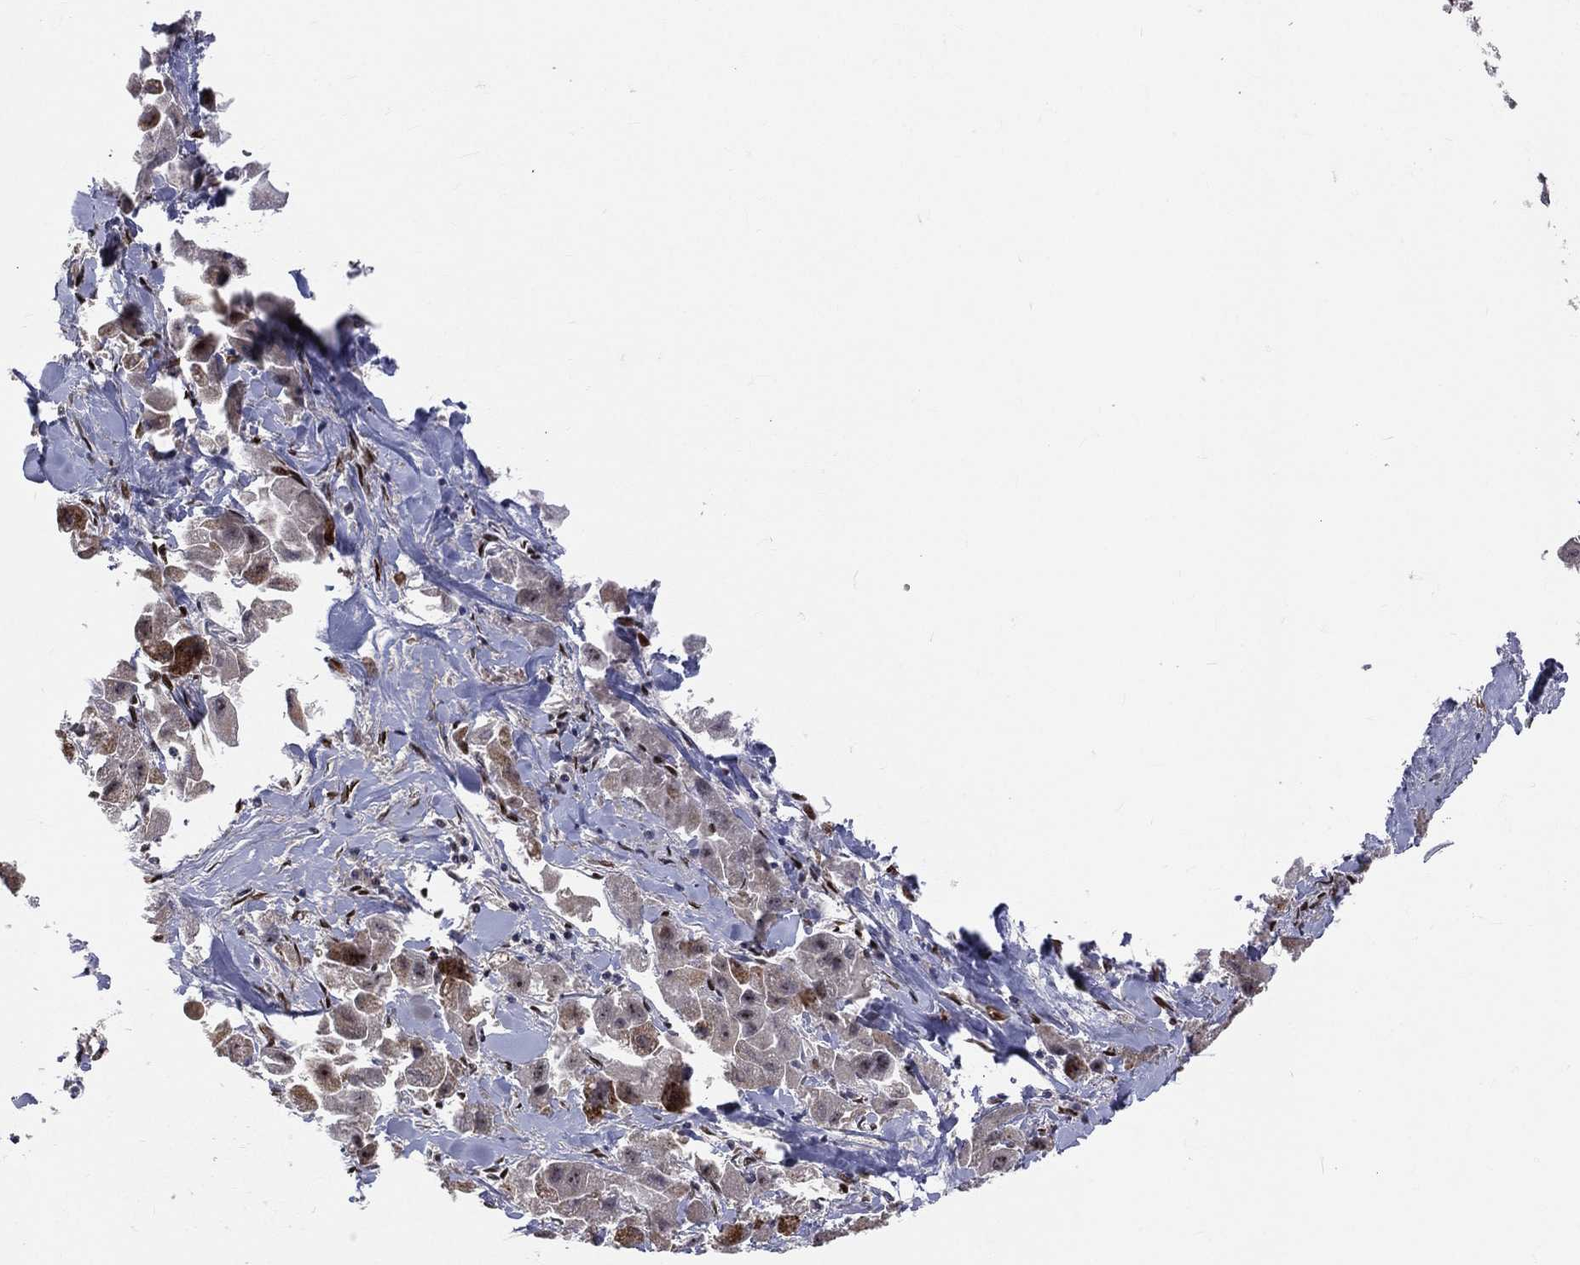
{"staining": {"intensity": "moderate", "quantity": "25%-75%", "location": "cytoplasmic/membranous"}, "tissue": "liver cancer", "cell_type": "Tumor cells", "image_type": "cancer", "snomed": [{"axis": "morphology", "description": "Carcinoma, Hepatocellular, NOS"}, {"axis": "topography", "description": "Liver"}], "caption": "DAB (3,3'-diaminobenzidine) immunohistochemical staining of liver cancer (hepatocellular carcinoma) exhibits moderate cytoplasmic/membranous protein expression in about 25%-75% of tumor cells.", "gene": "ZEB1", "patient": {"sex": "male", "age": 24}}